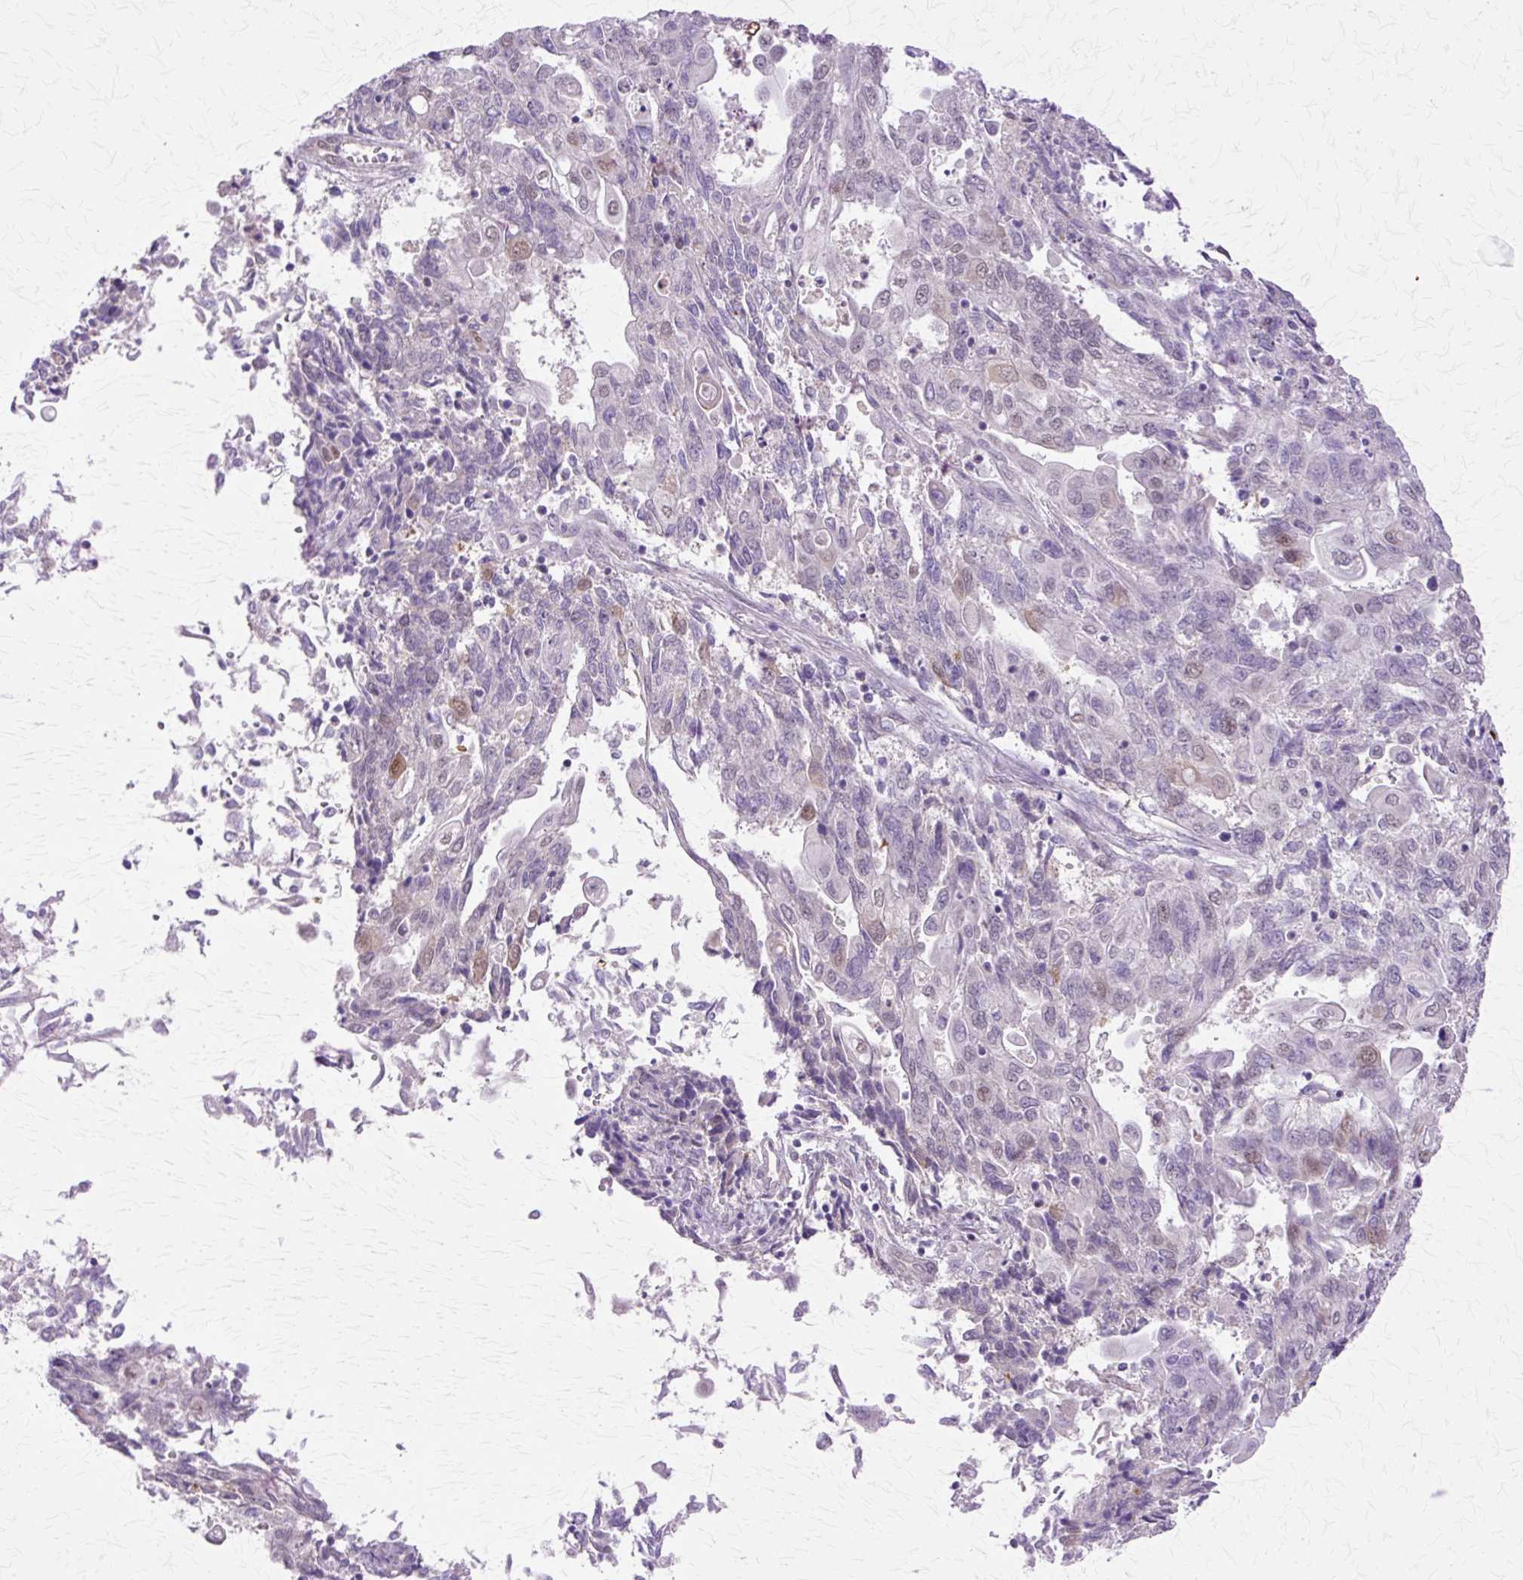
{"staining": {"intensity": "moderate", "quantity": "<25%", "location": "cytoplasmic/membranous,nuclear"}, "tissue": "endometrial cancer", "cell_type": "Tumor cells", "image_type": "cancer", "snomed": [{"axis": "morphology", "description": "Adenocarcinoma, NOS"}, {"axis": "topography", "description": "Endometrium"}], "caption": "This histopathology image displays immunohistochemistry staining of human endometrial adenocarcinoma, with low moderate cytoplasmic/membranous and nuclear staining in about <25% of tumor cells.", "gene": "HSPA8", "patient": {"sex": "female", "age": 54}}